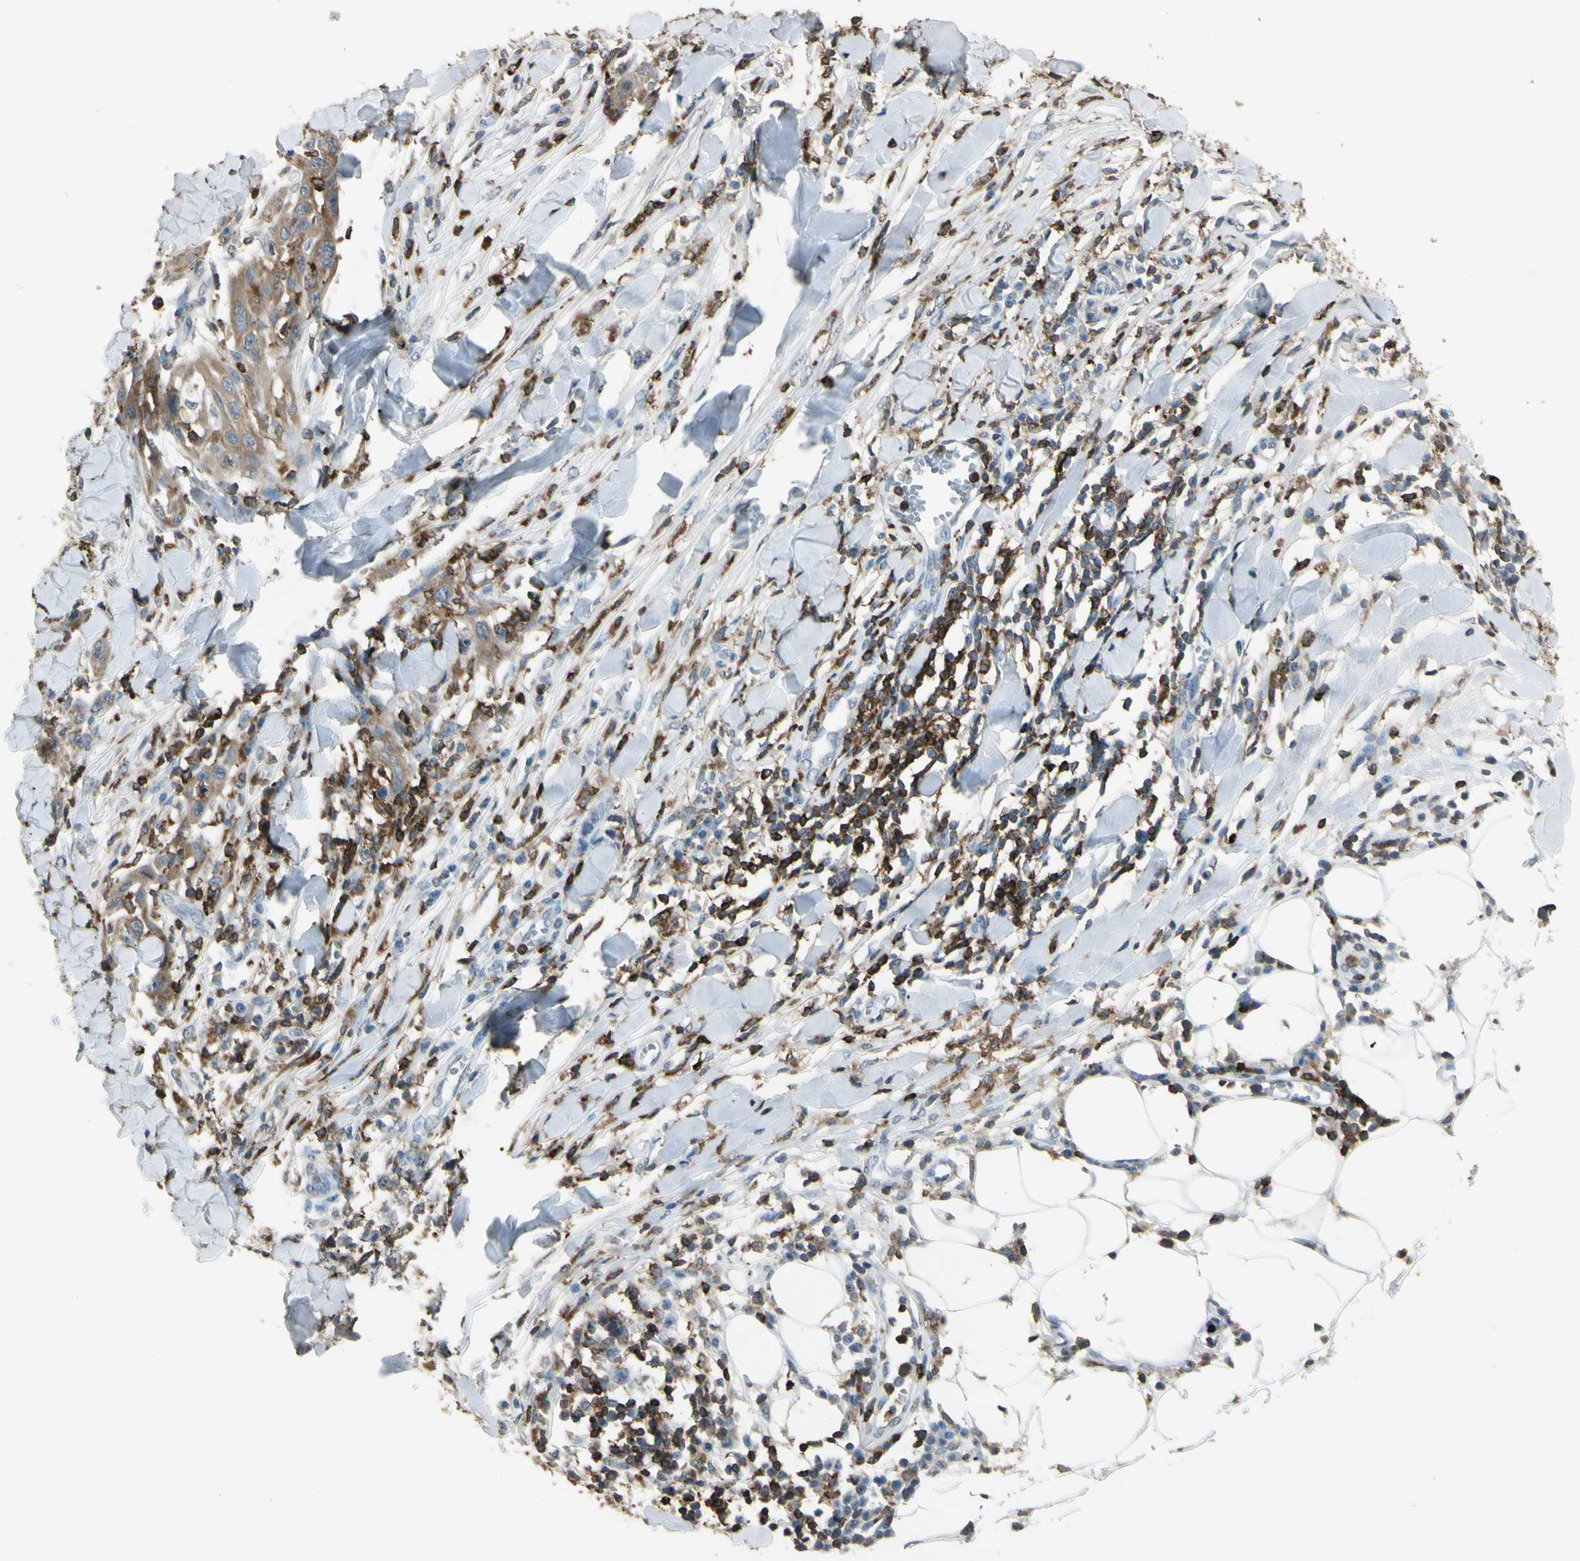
{"staining": {"intensity": "moderate", "quantity": ">75%", "location": "cytoplasmic/membranous"}, "tissue": "skin cancer", "cell_type": "Tumor cells", "image_type": "cancer", "snomed": [{"axis": "morphology", "description": "Squamous cell carcinoma, NOS"}, {"axis": "topography", "description": "Skin"}], "caption": "Skin squamous cell carcinoma was stained to show a protein in brown. There is medium levels of moderate cytoplasmic/membranous positivity in about >75% of tumor cells. (DAB (3,3'-diaminobenzidine) IHC, brown staining for protein, blue staining for nuclei).", "gene": "PSTPIP1", "patient": {"sex": "male", "age": 24}}